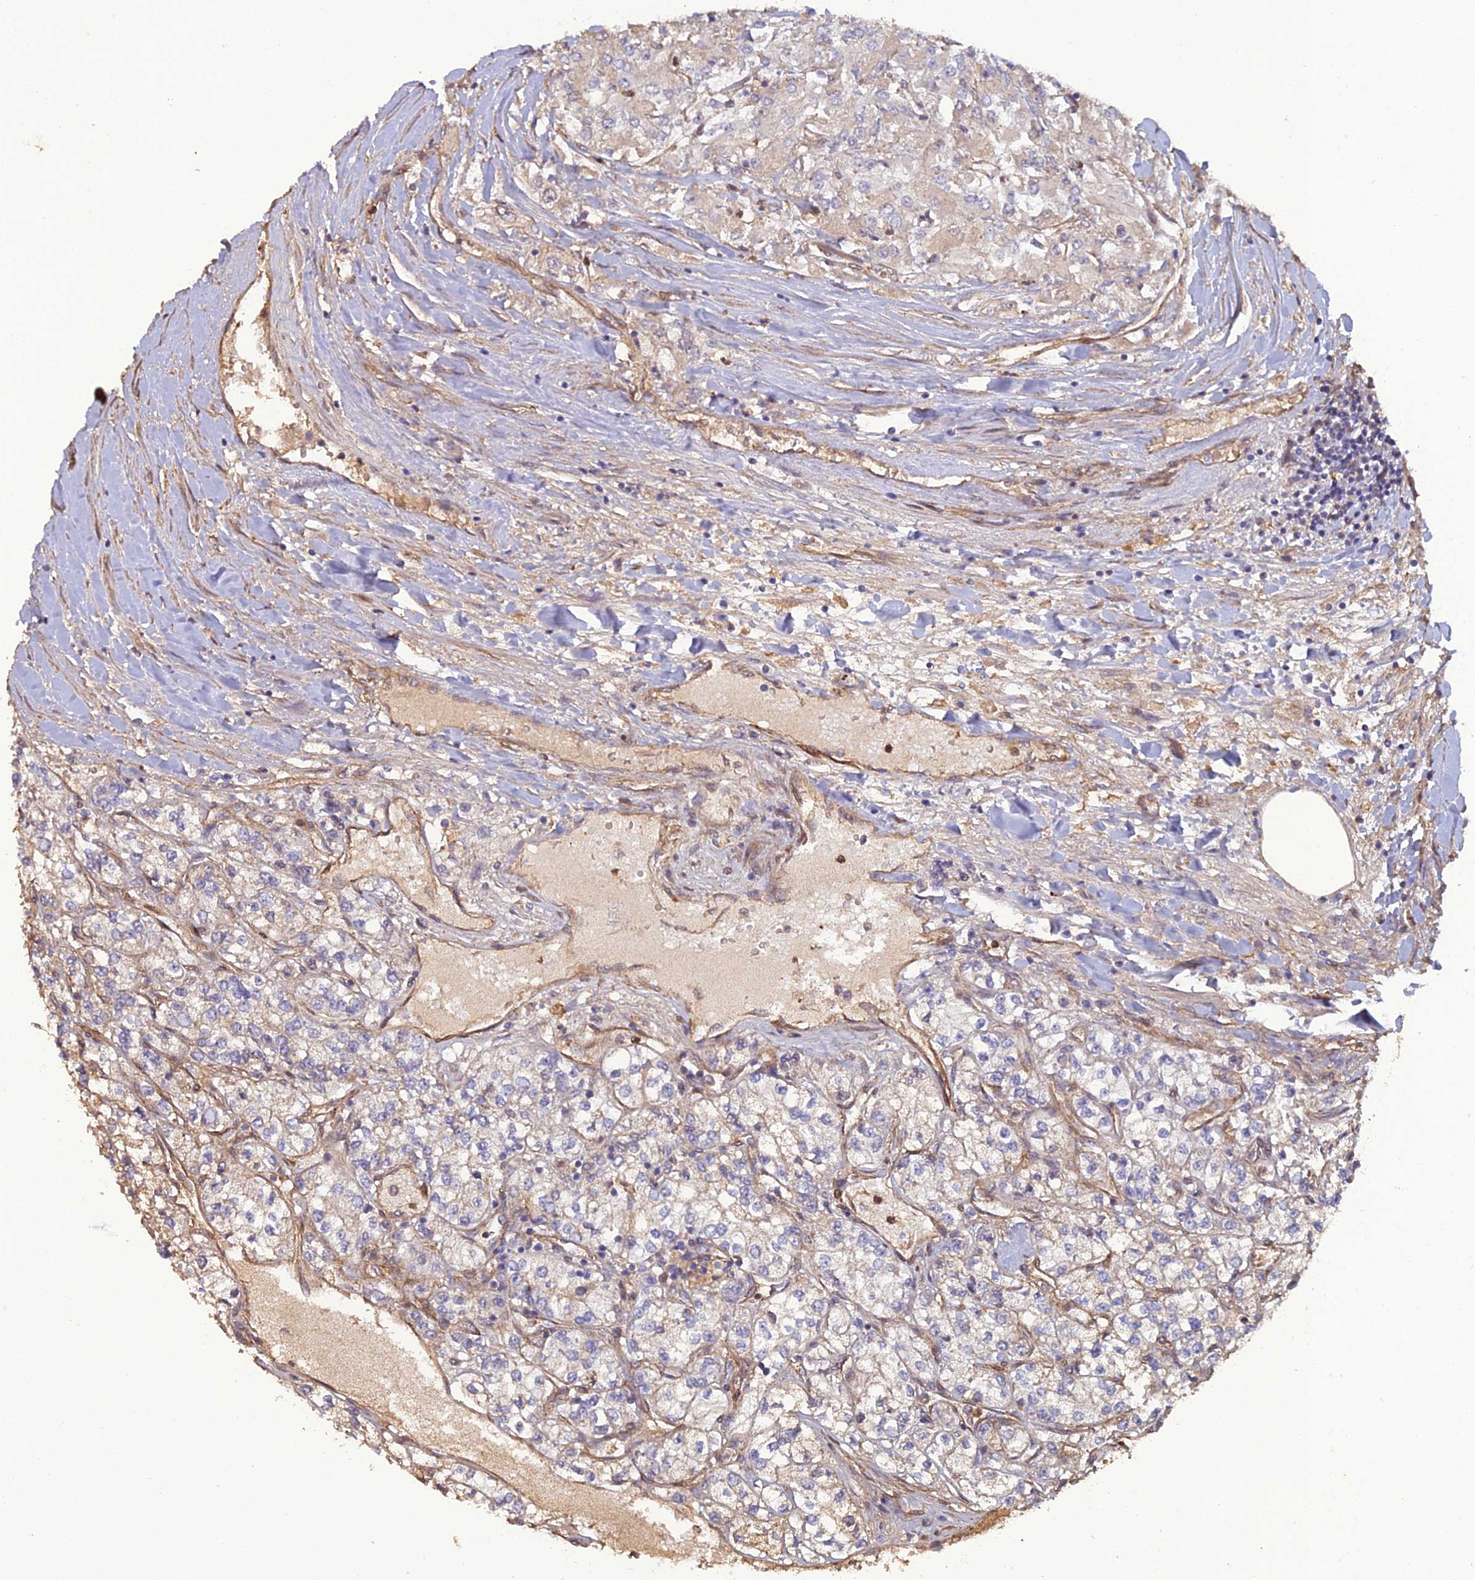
{"staining": {"intensity": "weak", "quantity": "25%-75%", "location": "cytoplasmic/membranous"}, "tissue": "renal cancer", "cell_type": "Tumor cells", "image_type": "cancer", "snomed": [{"axis": "morphology", "description": "Adenocarcinoma, NOS"}, {"axis": "topography", "description": "Kidney"}], "caption": "Renal cancer was stained to show a protein in brown. There is low levels of weak cytoplasmic/membranous expression in approximately 25%-75% of tumor cells.", "gene": "ATP6V0A2", "patient": {"sex": "male", "age": 80}}